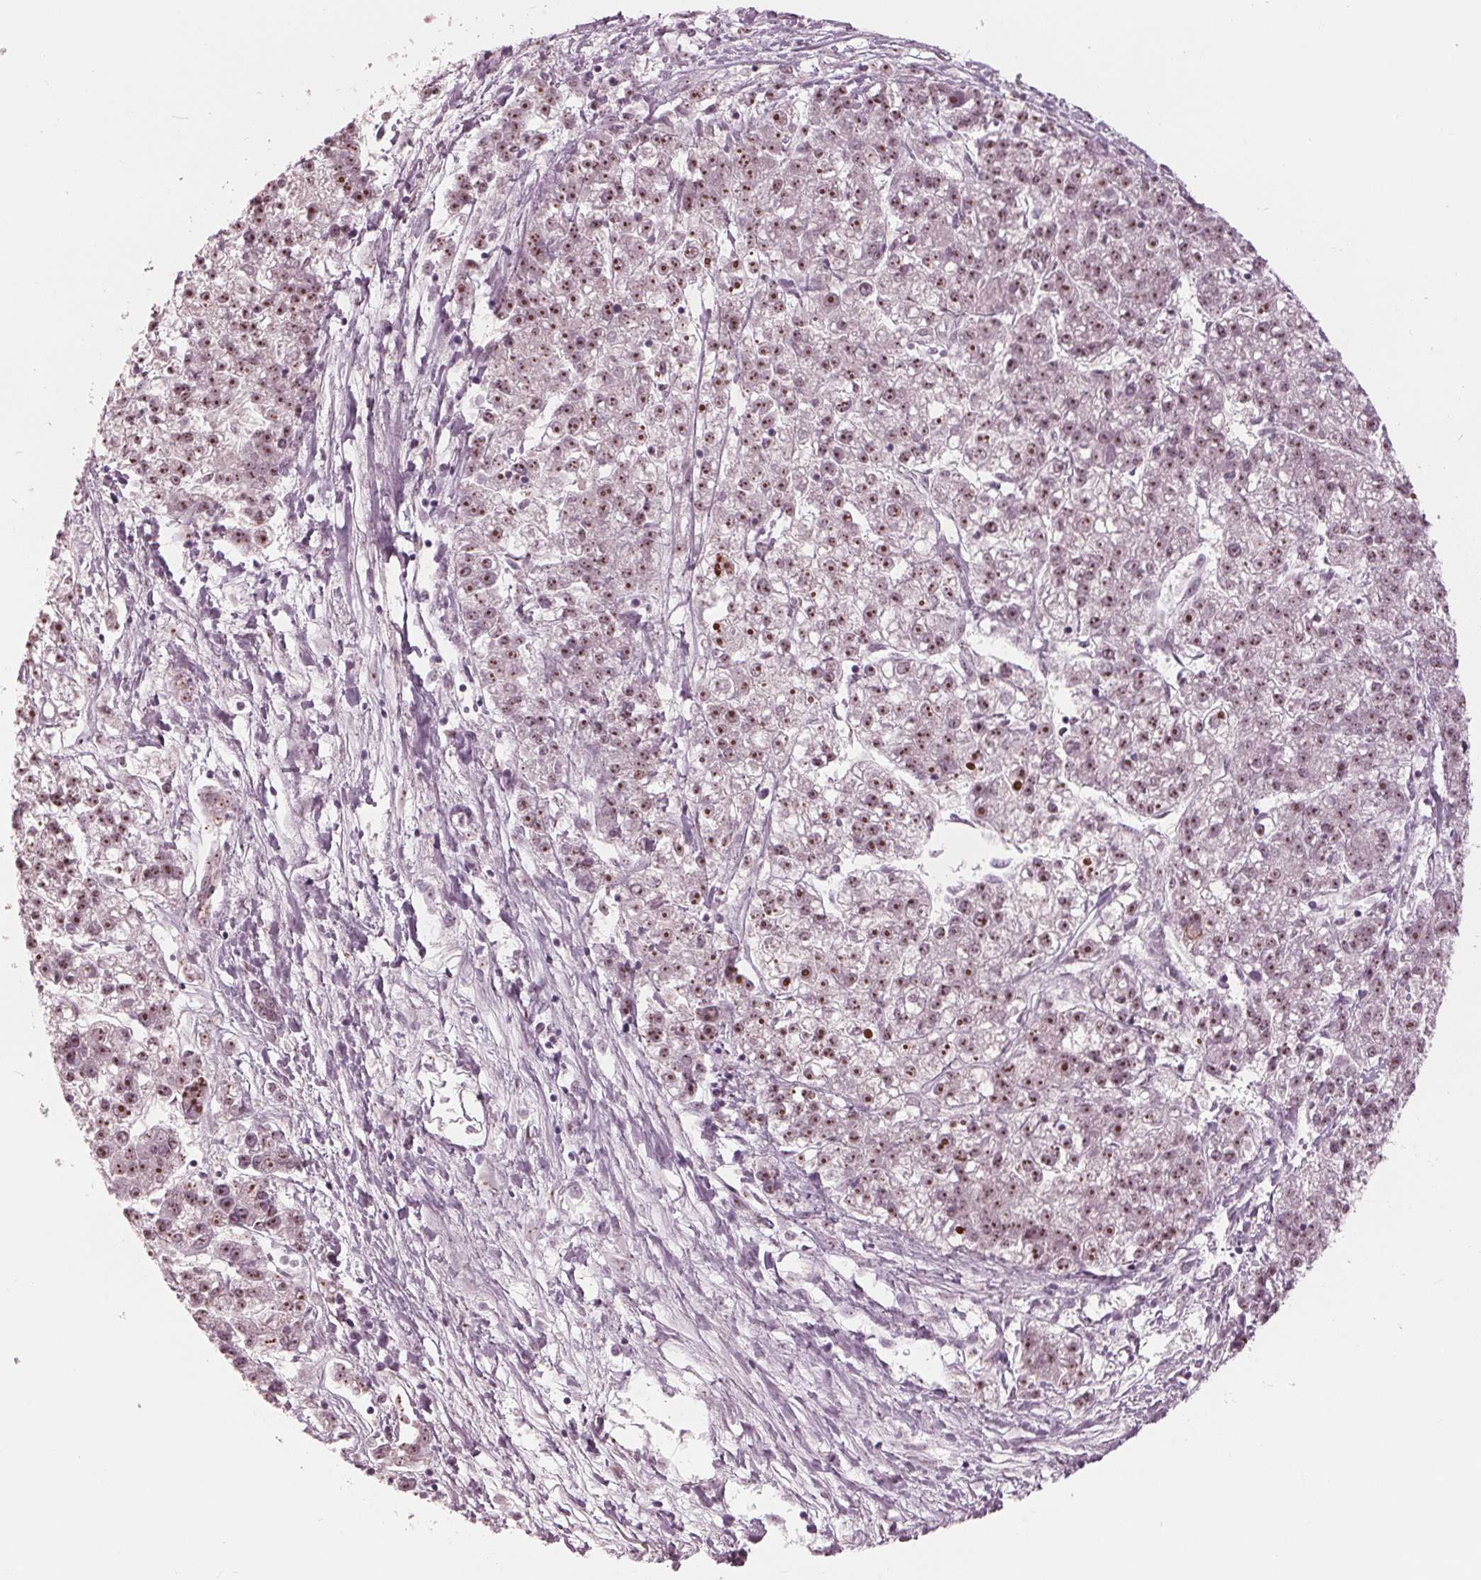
{"staining": {"intensity": "moderate", "quantity": "25%-75%", "location": "nuclear"}, "tissue": "liver cancer", "cell_type": "Tumor cells", "image_type": "cancer", "snomed": [{"axis": "morphology", "description": "Carcinoma, Hepatocellular, NOS"}, {"axis": "topography", "description": "Liver"}], "caption": "Liver cancer stained for a protein (brown) shows moderate nuclear positive staining in about 25%-75% of tumor cells.", "gene": "SLX4", "patient": {"sex": "male", "age": 56}}